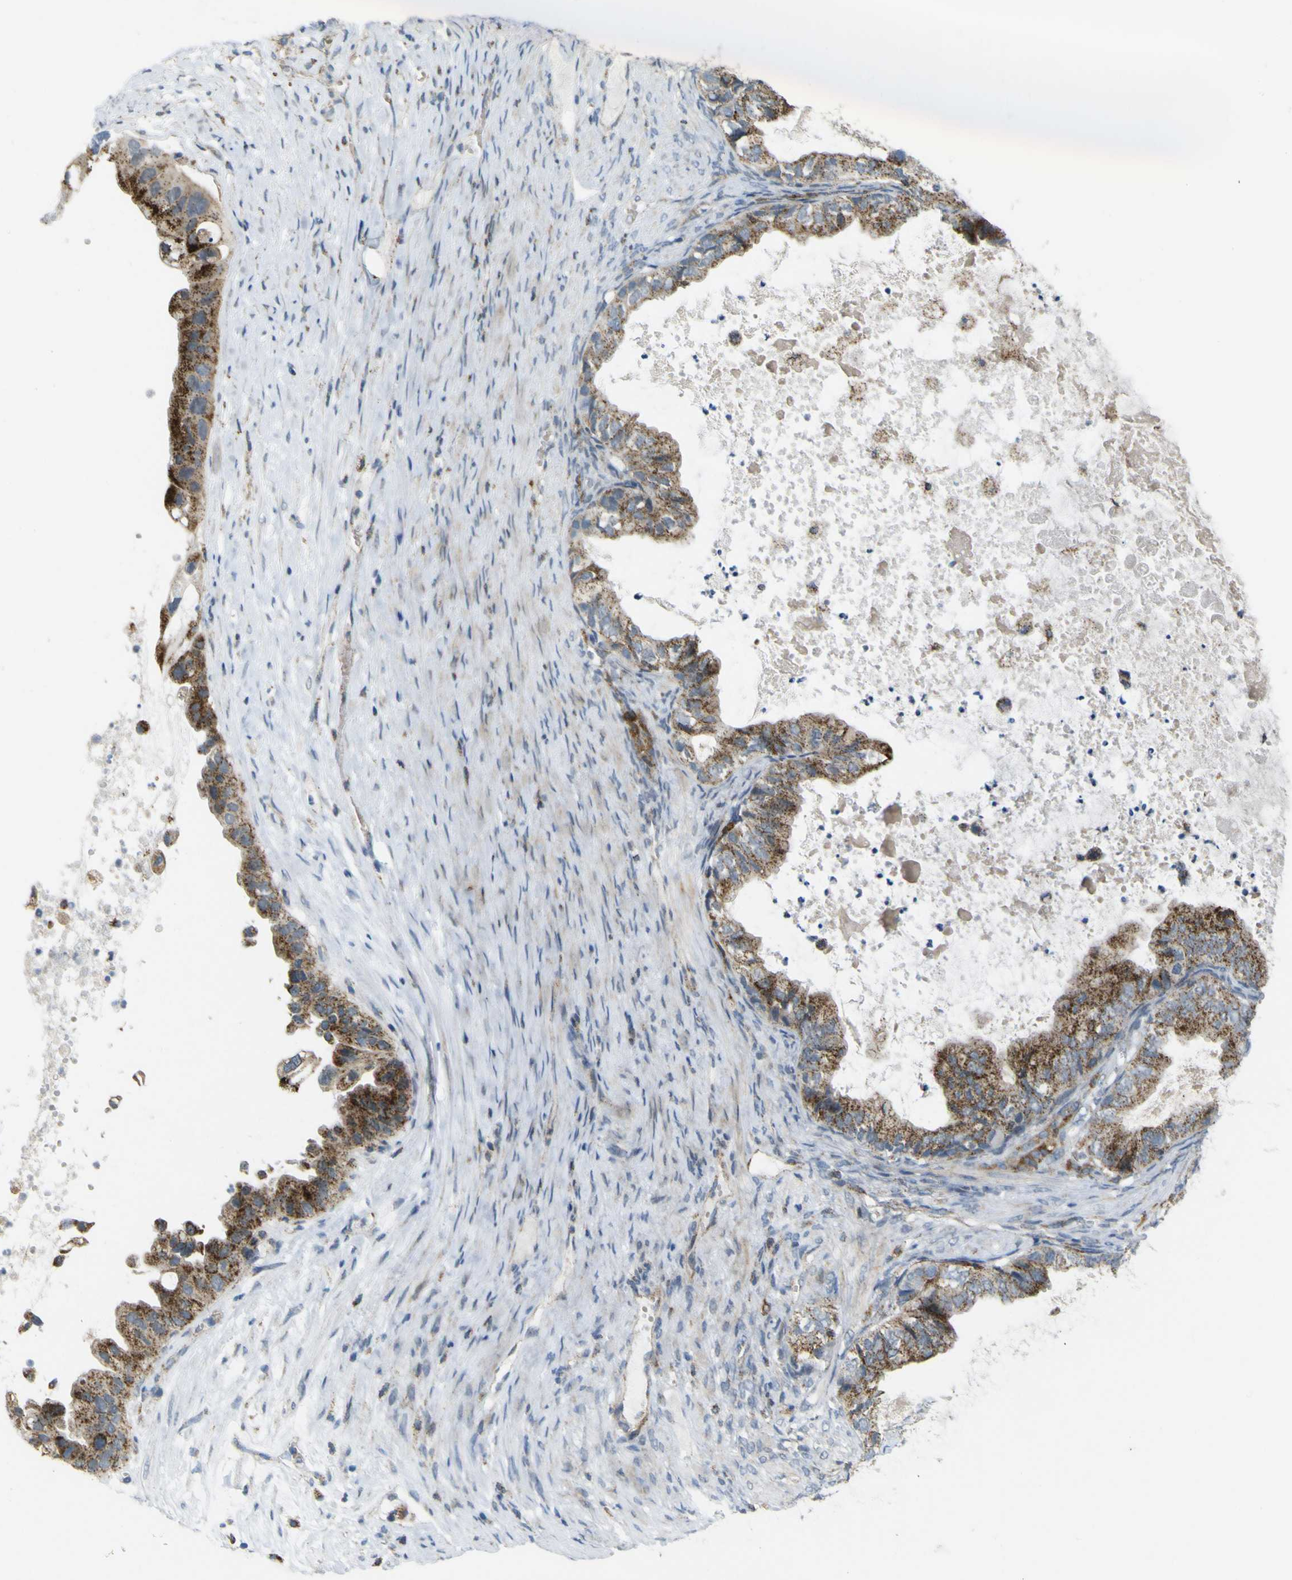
{"staining": {"intensity": "moderate", "quantity": ">75%", "location": "cytoplasmic/membranous"}, "tissue": "ovarian cancer", "cell_type": "Tumor cells", "image_type": "cancer", "snomed": [{"axis": "morphology", "description": "Cystadenocarcinoma, mucinous, NOS"}, {"axis": "topography", "description": "Ovary"}], "caption": "Ovarian cancer (mucinous cystadenocarcinoma) stained with a protein marker shows moderate staining in tumor cells.", "gene": "ACBD5", "patient": {"sex": "female", "age": 80}}